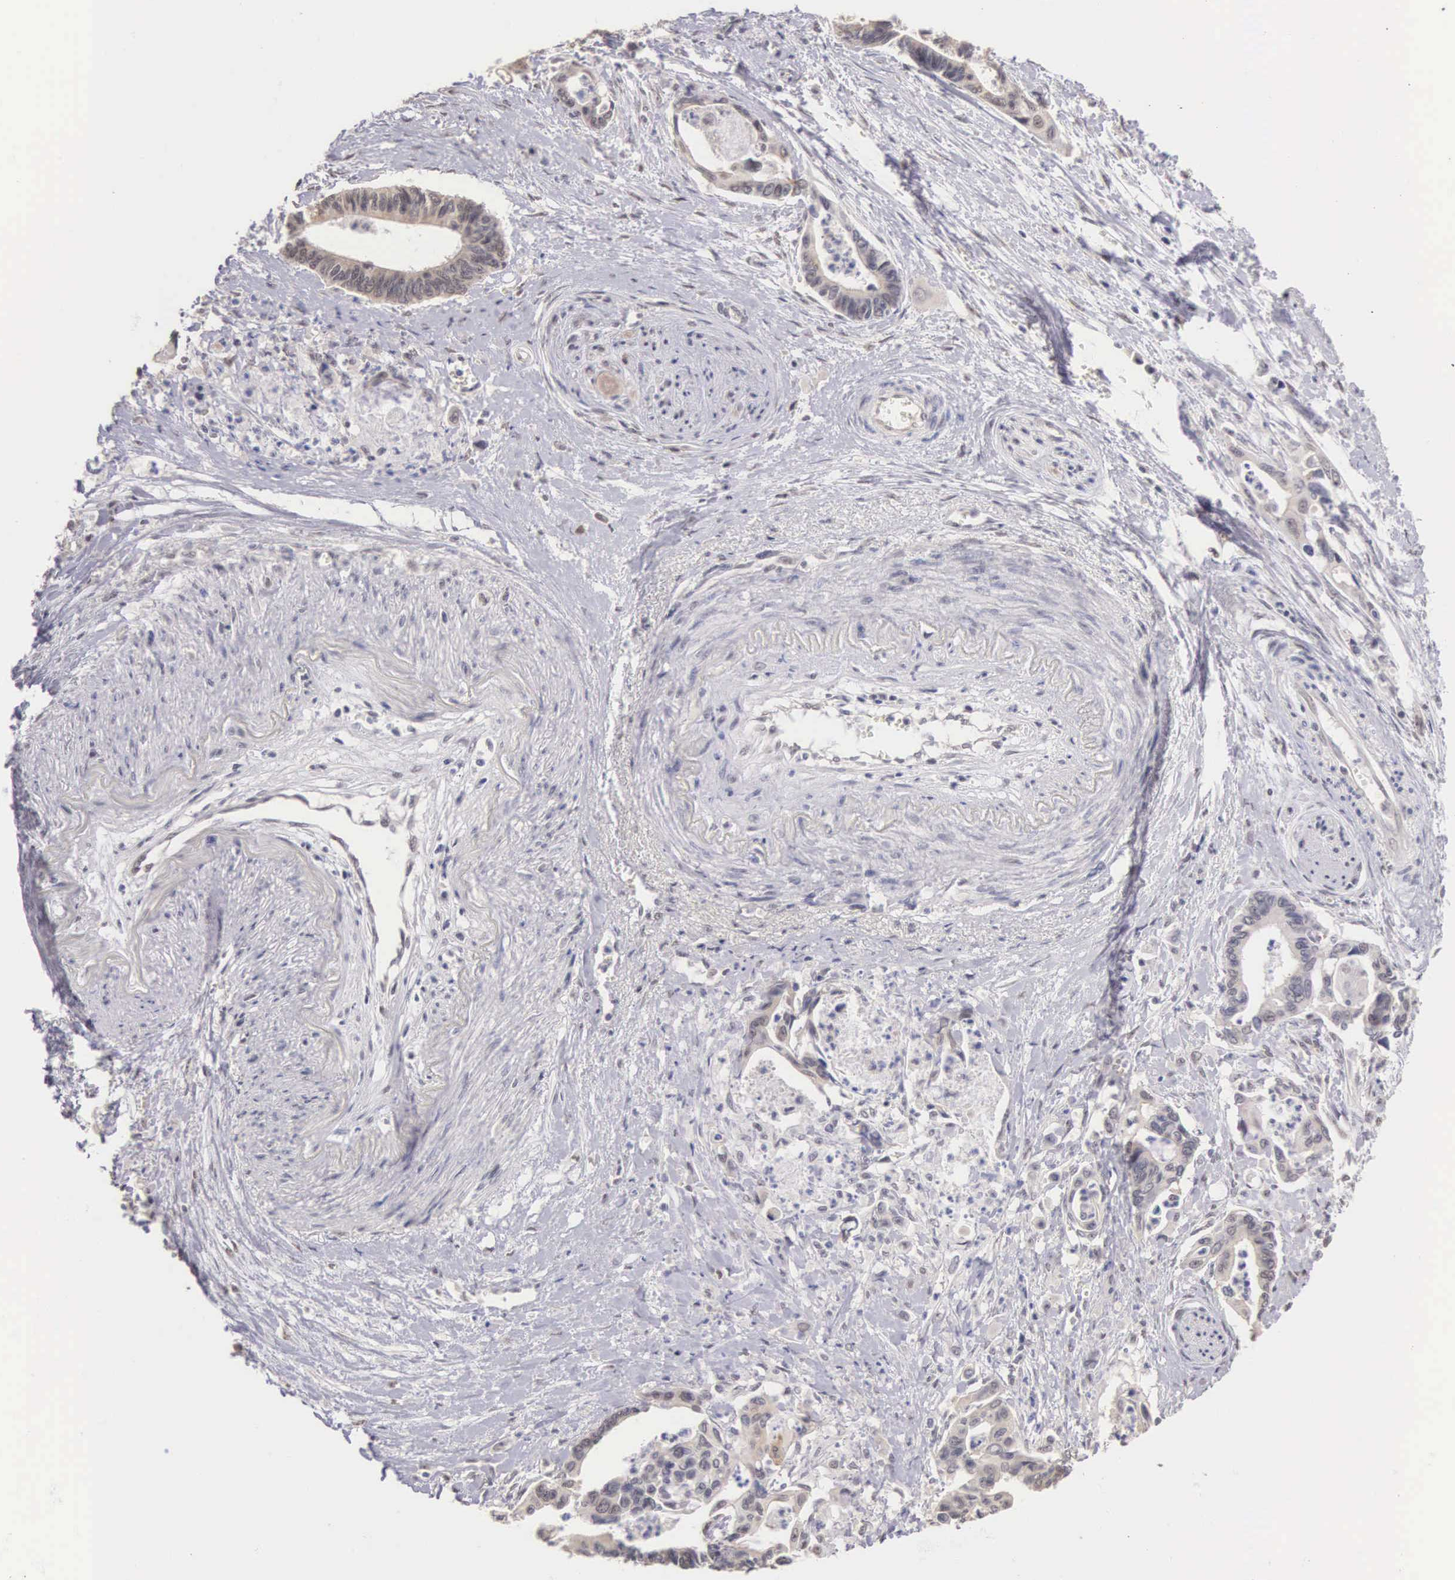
{"staining": {"intensity": "weak", "quantity": "<25%", "location": "cytoplasmic/membranous"}, "tissue": "pancreatic cancer", "cell_type": "Tumor cells", "image_type": "cancer", "snomed": [{"axis": "morphology", "description": "Adenocarcinoma, NOS"}, {"axis": "topography", "description": "Pancreas"}], "caption": "Photomicrograph shows no protein expression in tumor cells of adenocarcinoma (pancreatic) tissue.", "gene": "HMGXB4", "patient": {"sex": "female", "age": 70}}